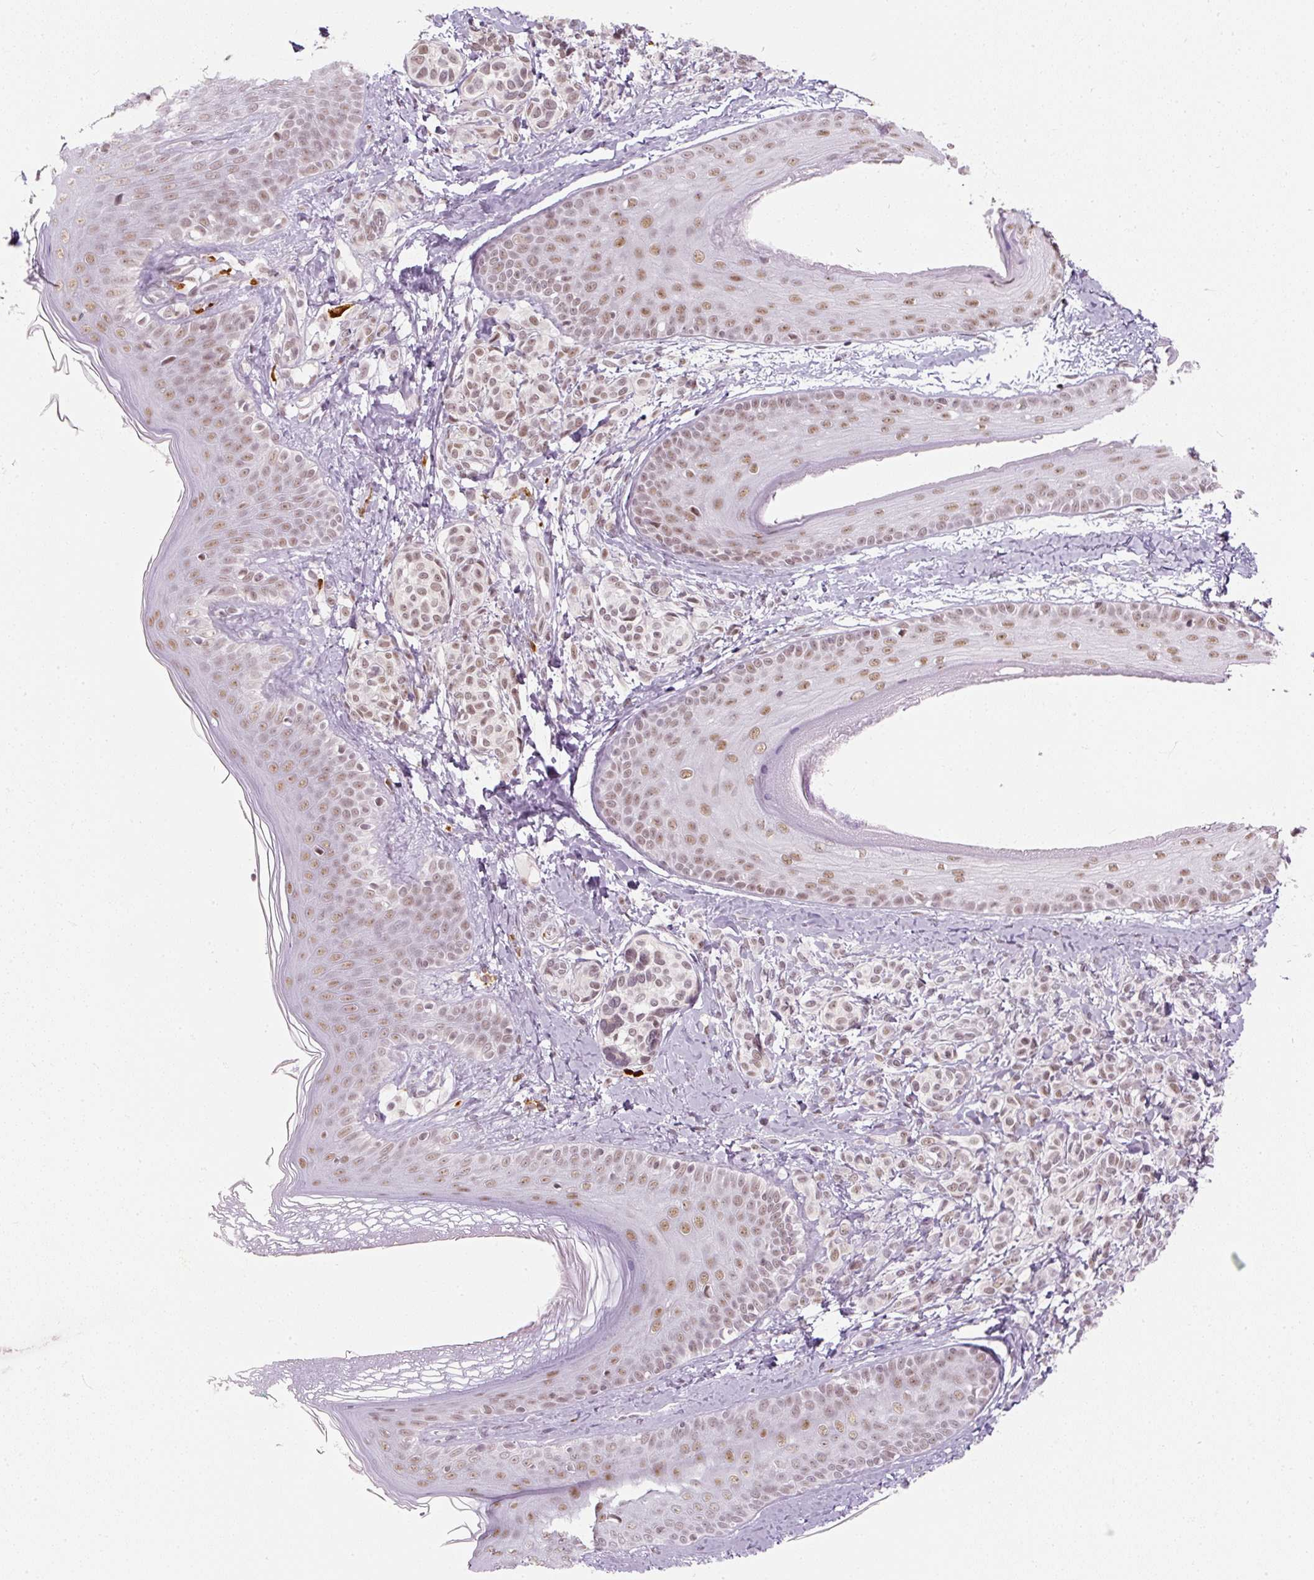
{"staining": {"intensity": "moderate", "quantity": ">75%", "location": "nuclear"}, "tissue": "skin", "cell_type": "Fibroblasts", "image_type": "normal", "snomed": [{"axis": "morphology", "description": "Normal tissue, NOS"}, {"axis": "topography", "description": "Skin"}], "caption": "Brown immunohistochemical staining in unremarkable skin demonstrates moderate nuclear expression in about >75% of fibroblasts. Using DAB (3,3'-diaminobenzidine) (brown) and hematoxylin (blue) stains, captured at high magnification using brightfield microscopy.", "gene": "U2AF2", "patient": {"sex": "male", "age": 16}}